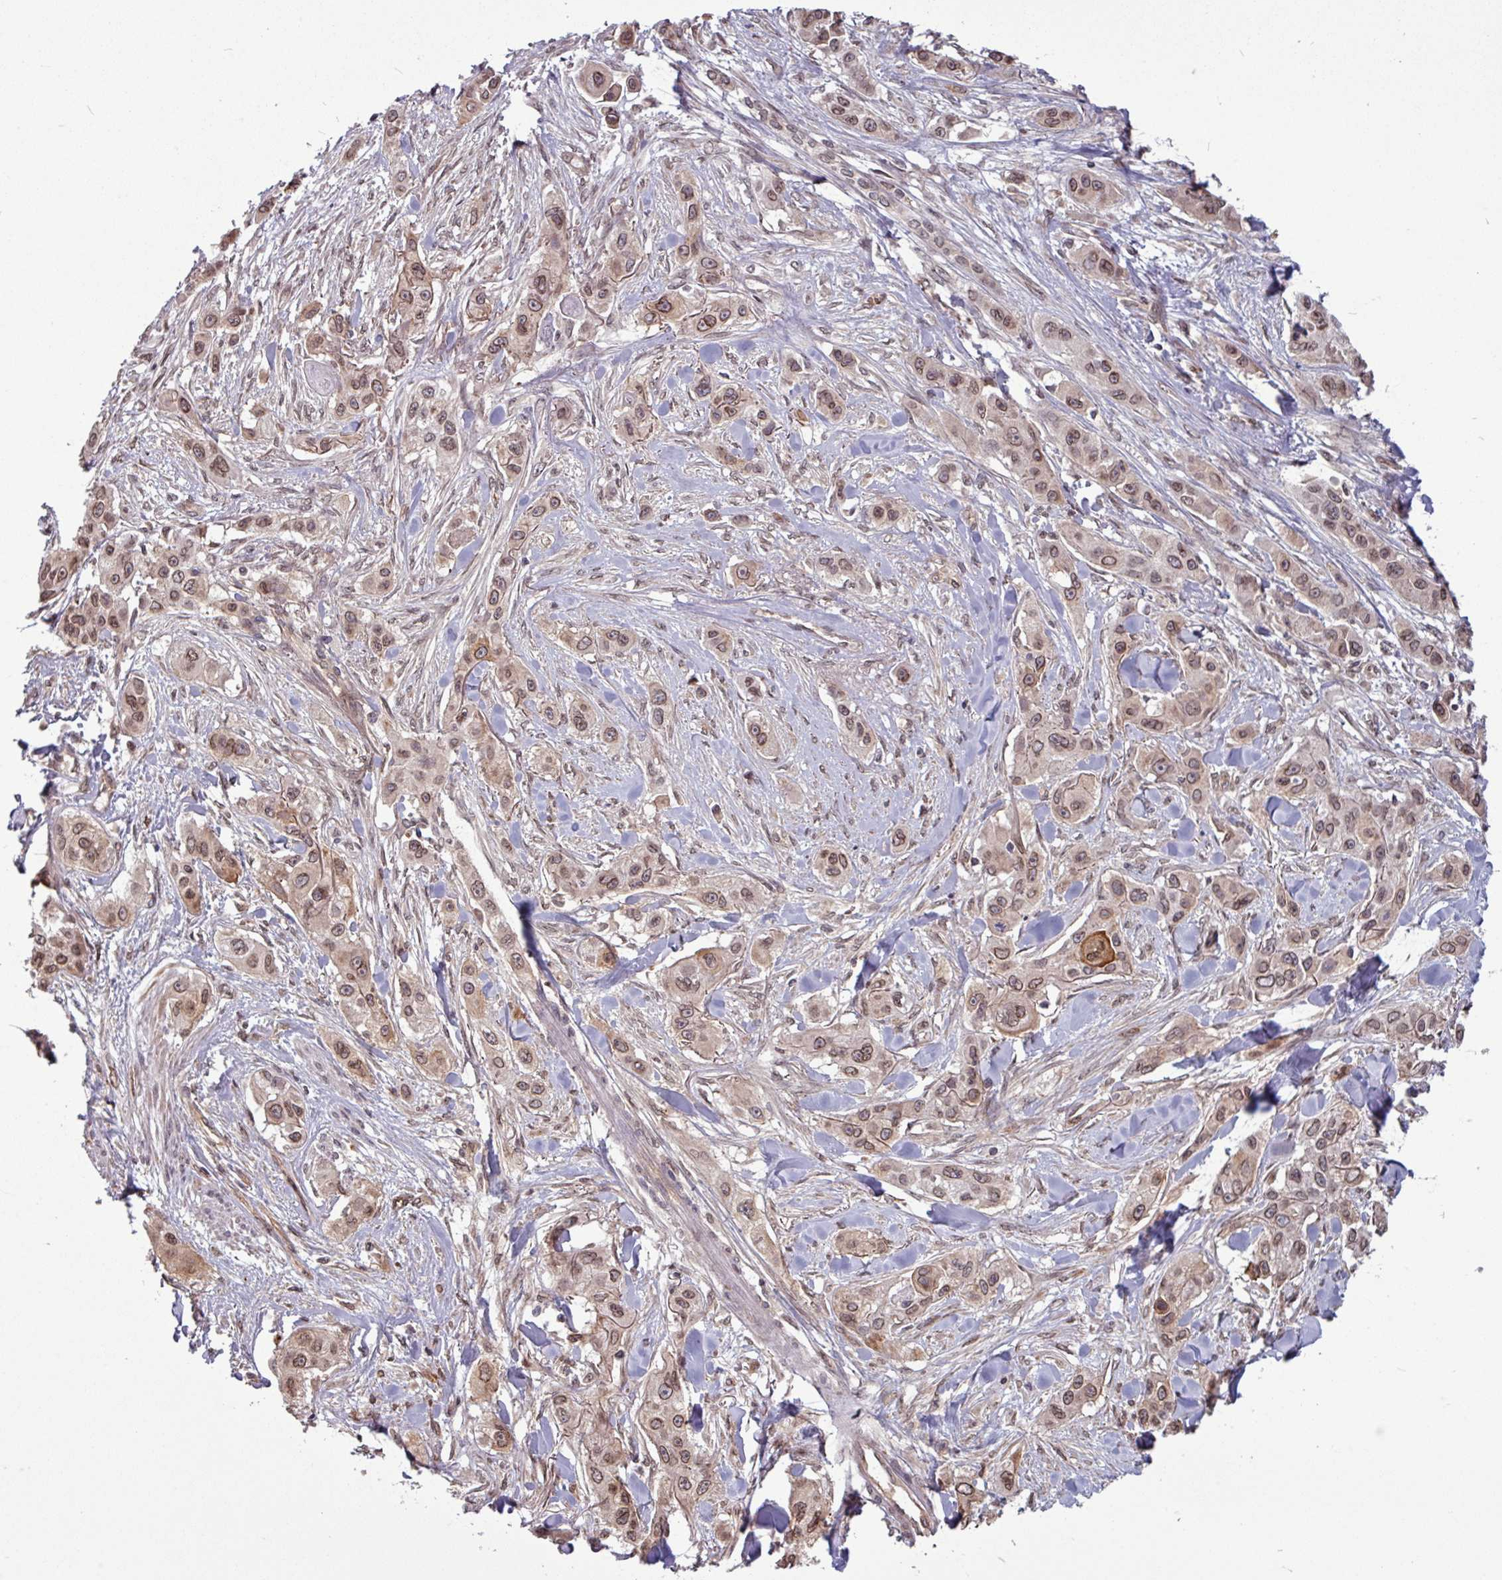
{"staining": {"intensity": "weak", "quantity": ">75%", "location": "cytoplasmic/membranous,nuclear"}, "tissue": "skin cancer", "cell_type": "Tumor cells", "image_type": "cancer", "snomed": [{"axis": "morphology", "description": "Squamous cell carcinoma, NOS"}, {"axis": "topography", "description": "Skin"}], "caption": "Tumor cells display weak cytoplasmic/membranous and nuclear expression in approximately >75% of cells in skin squamous cell carcinoma.", "gene": "RBM4B", "patient": {"sex": "male", "age": 63}}